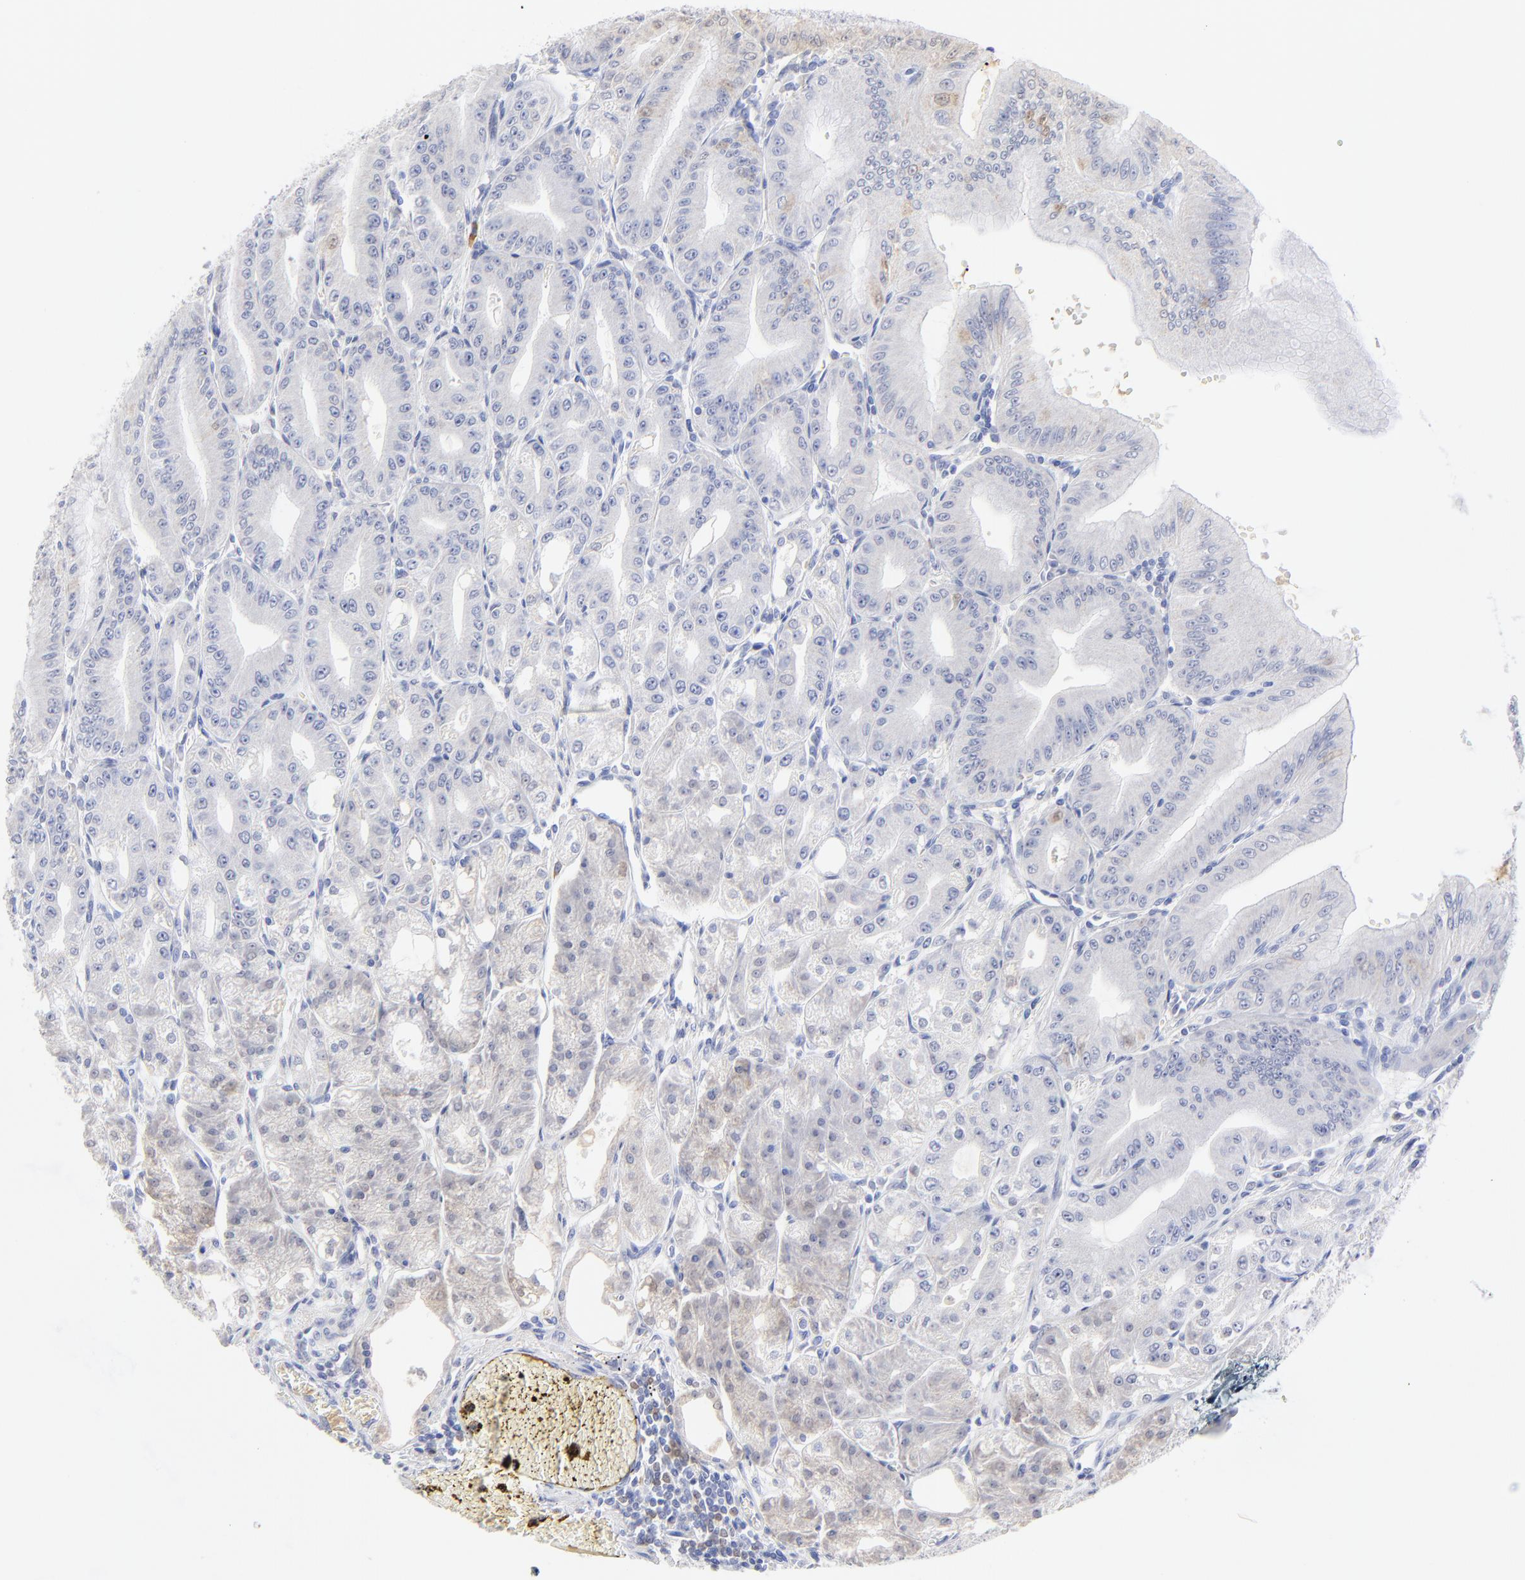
{"staining": {"intensity": "negative", "quantity": "none", "location": "none"}, "tissue": "stomach", "cell_type": "Glandular cells", "image_type": "normal", "snomed": [{"axis": "morphology", "description": "Normal tissue, NOS"}, {"axis": "topography", "description": "Stomach, lower"}], "caption": "High power microscopy histopathology image of an IHC image of benign stomach, revealing no significant positivity in glandular cells.", "gene": "SULT4A1", "patient": {"sex": "male", "age": 71}}